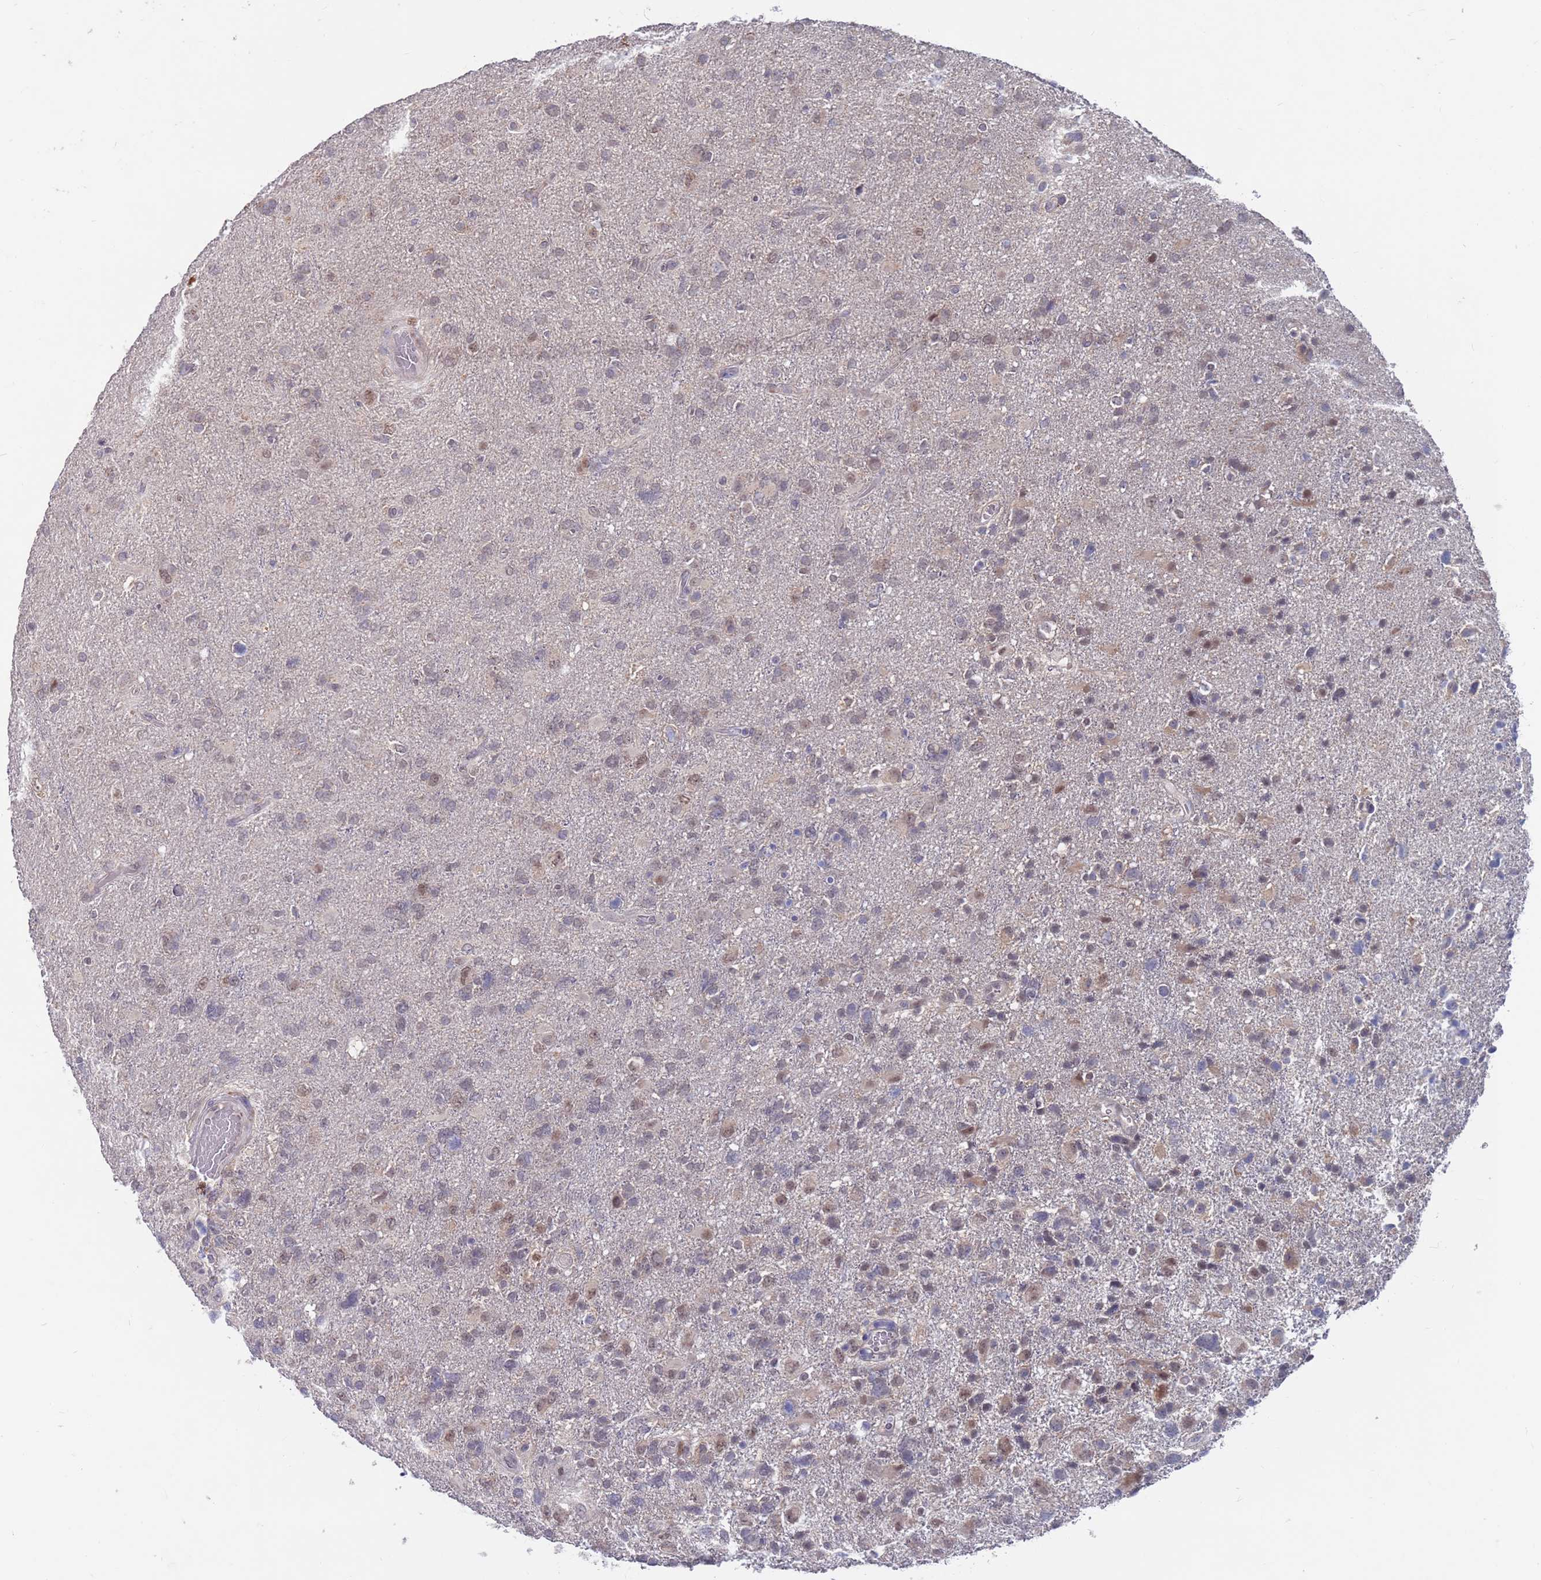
{"staining": {"intensity": "weak", "quantity": "<25%", "location": "nuclear"}, "tissue": "glioma", "cell_type": "Tumor cells", "image_type": "cancer", "snomed": [{"axis": "morphology", "description": "Glioma, malignant, High grade"}, {"axis": "topography", "description": "Brain"}], "caption": "Glioma was stained to show a protein in brown. There is no significant staining in tumor cells. (Immunohistochemistry (ihc), brightfield microscopy, high magnification).", "gene": "FBXO27", "patient": {"sex": "male", "age": 61}}